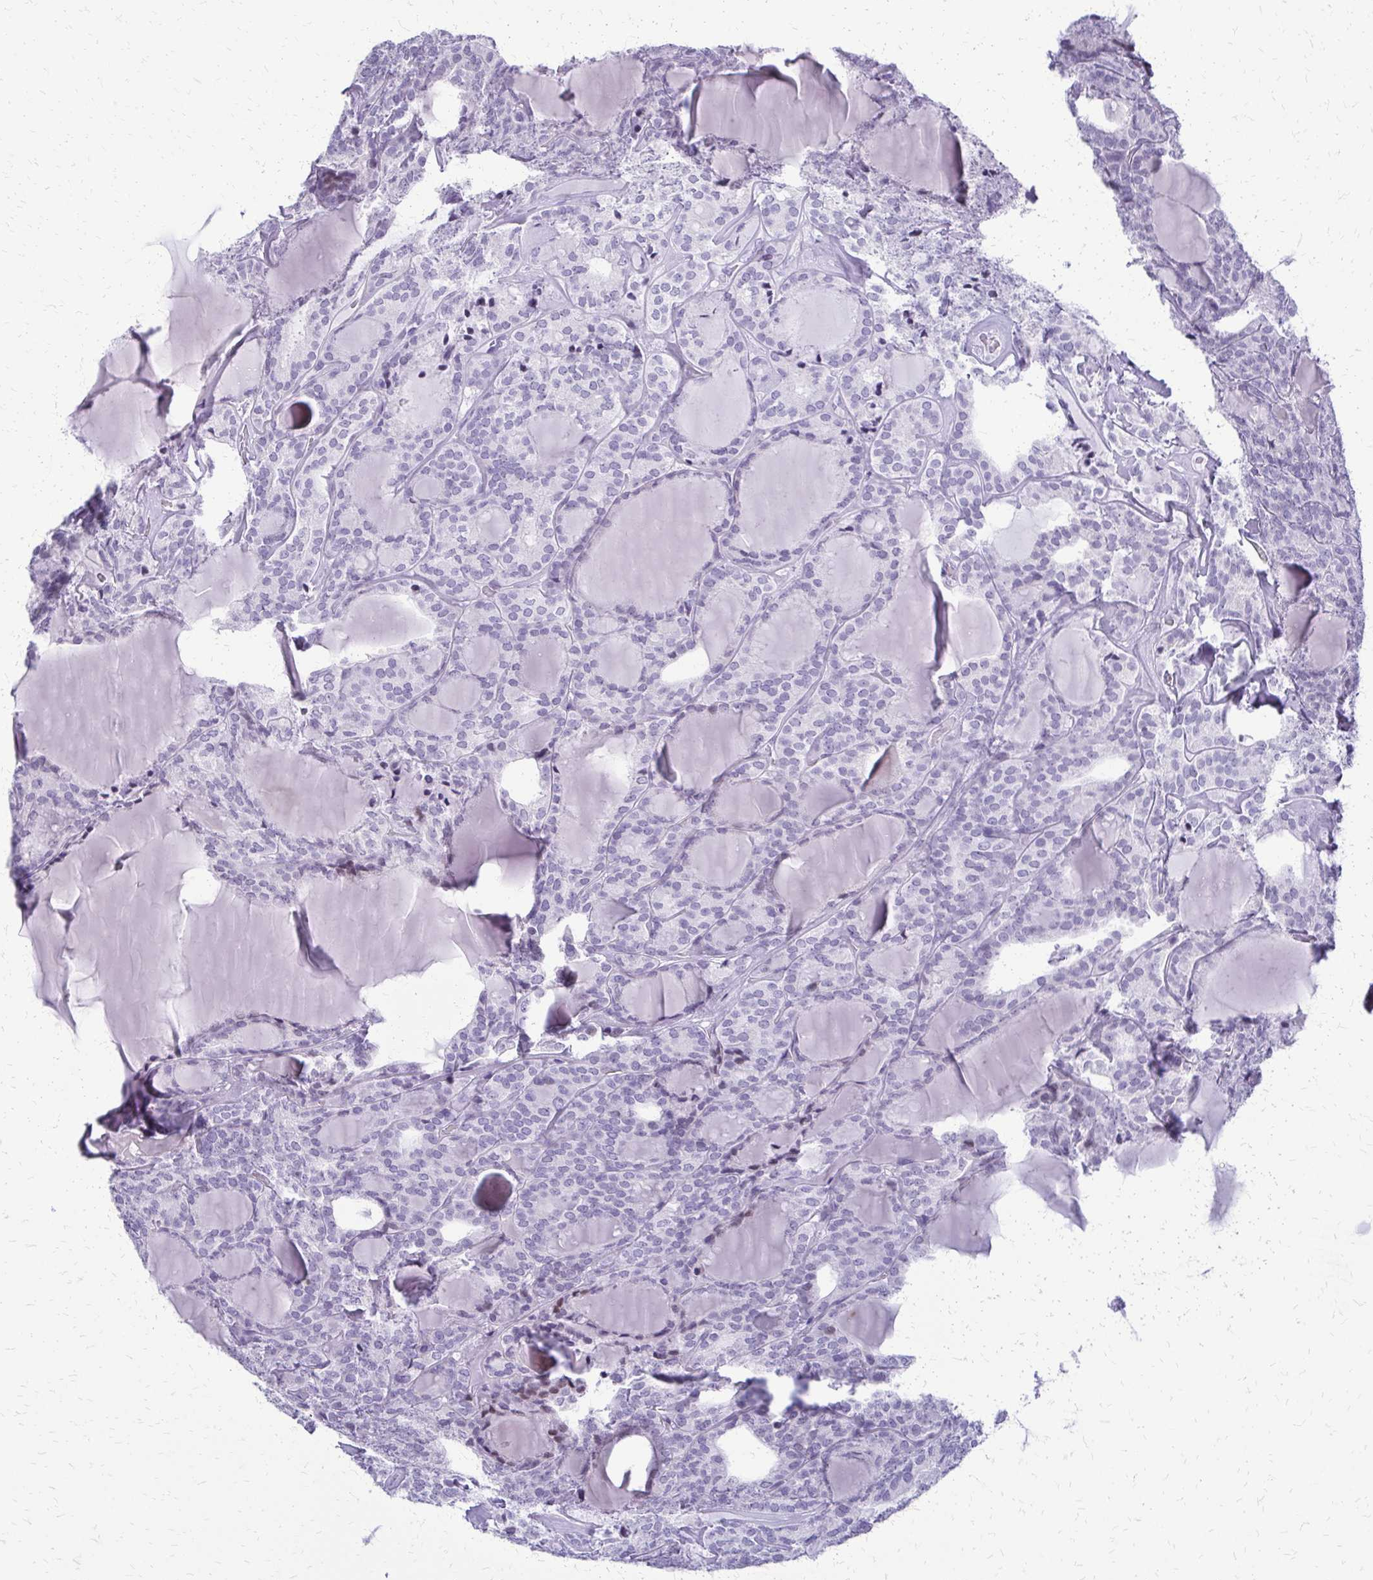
{"staining": {"intensity": "negative", "quantity": "none", "location": "none"}, "tissue": "thyroid cancer", "cell_type": "Tumor cells", "image_type": "cancer", "snomed": [{"axis": "morphology", "description": "Follicular adenoma carcinoma, NOS"}, {"axis": "topography", "description": "Thyroid gland"}], "caption": "DAB immunohistochemical staining of follicular adenoma carcinoma (thyroid) shows no significant expression in tumor cells. The staining is performed using DAB (3,3'-diaminobenzidine) brown chromogen with nuclei counter-stained in using hematoxylin.", "gene": "FAM162B", "patient": {"sex": "male", "age": 74}}